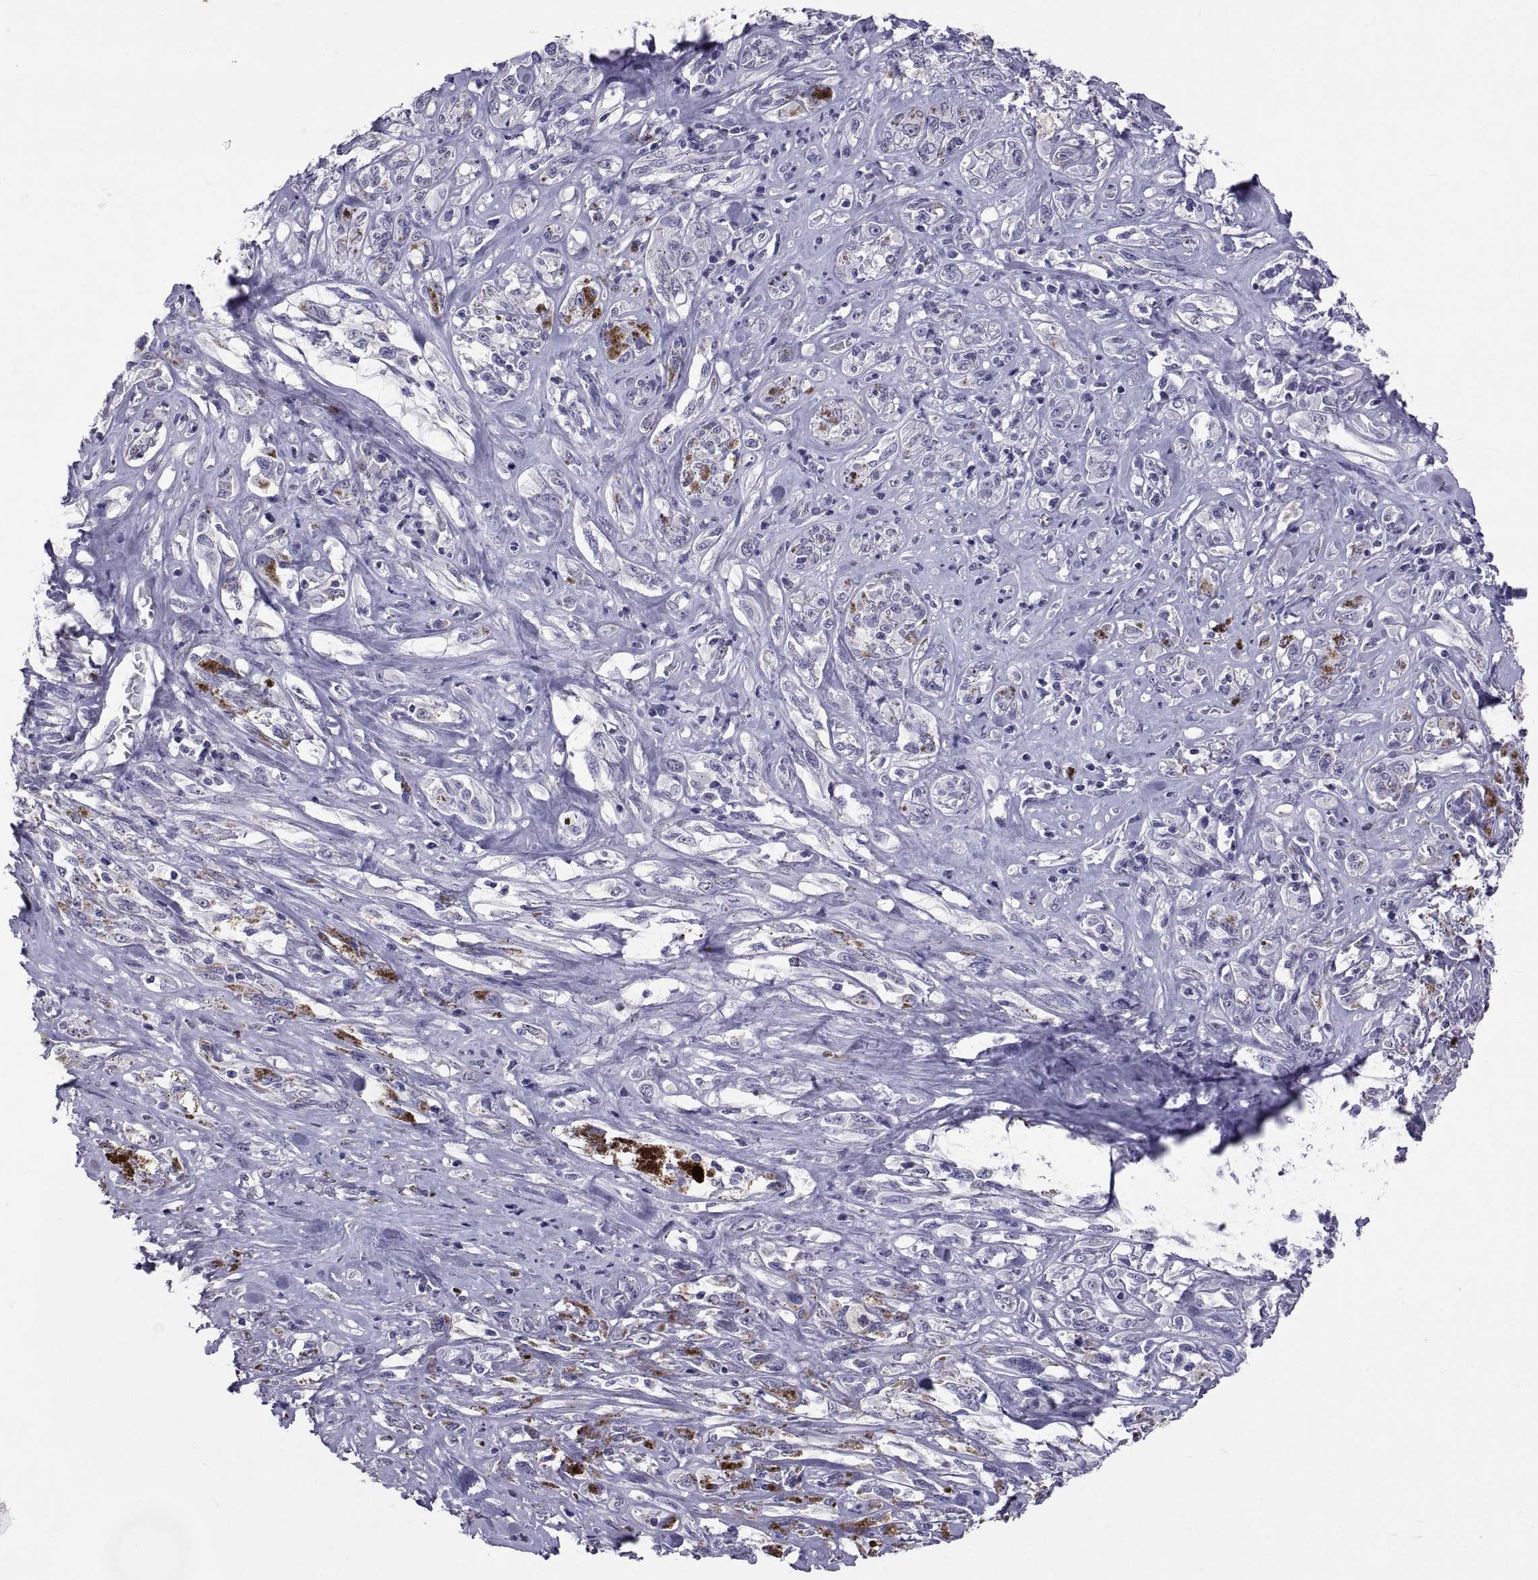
{"staining": {"intensity": "negative", "quantity": "none", "location": "none"}, "tissue": "melanoma", "cell_type": "Tumor cells", "image_type": "cancer", "snomed": [{"axis": "morphology", "description": "Malignant melanoma, NOS"}, {"axis": "topography", "description": "Skin"}], "caption": "Immunohistochemistry (IHC) image of melanoma stained for a protein (brown), which demonstrates no expression in tumor cells. (IHC, brightfield microscopy, high magnification).", "gene": "TGFBR3L", "patient": {"sex": "female", "age": 91}}